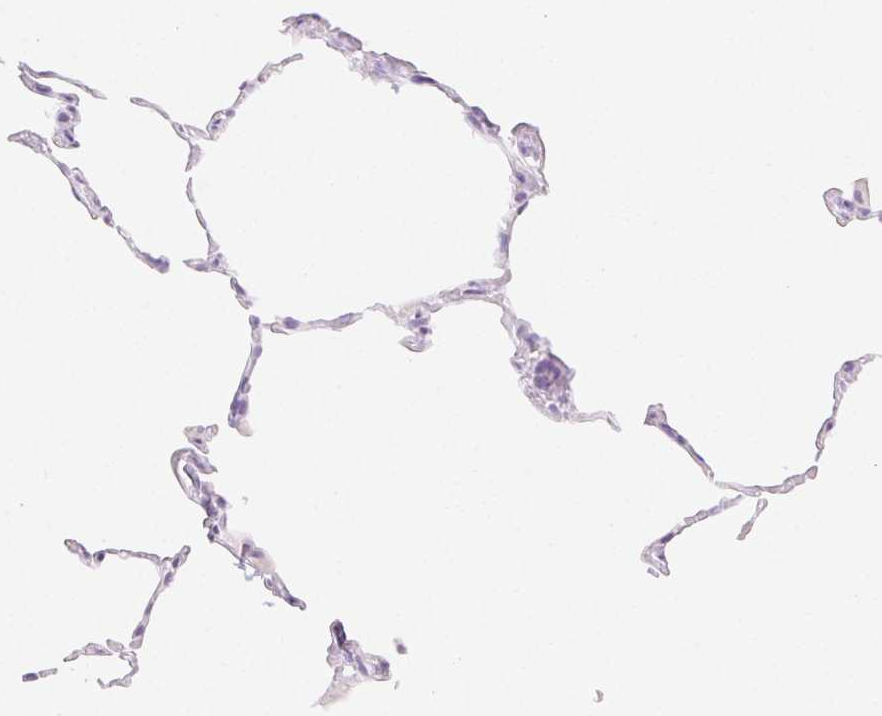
{"staining": {"intensity": "negative", "quantity": "none", "location": "none"}, "tissue": "lung", "cell_type": "Alveolar cells", "image_type": "normal", "snomed": [{"axis": "morphology", "description": "Normal tissue, NOS"}, {"axis": "topography", "description": "Lung"}], "caption": "Alveolar cells show no significant staining in normal lung.", "gene": "SPACA4", "patient": {"sex": "female", "age": 57}}